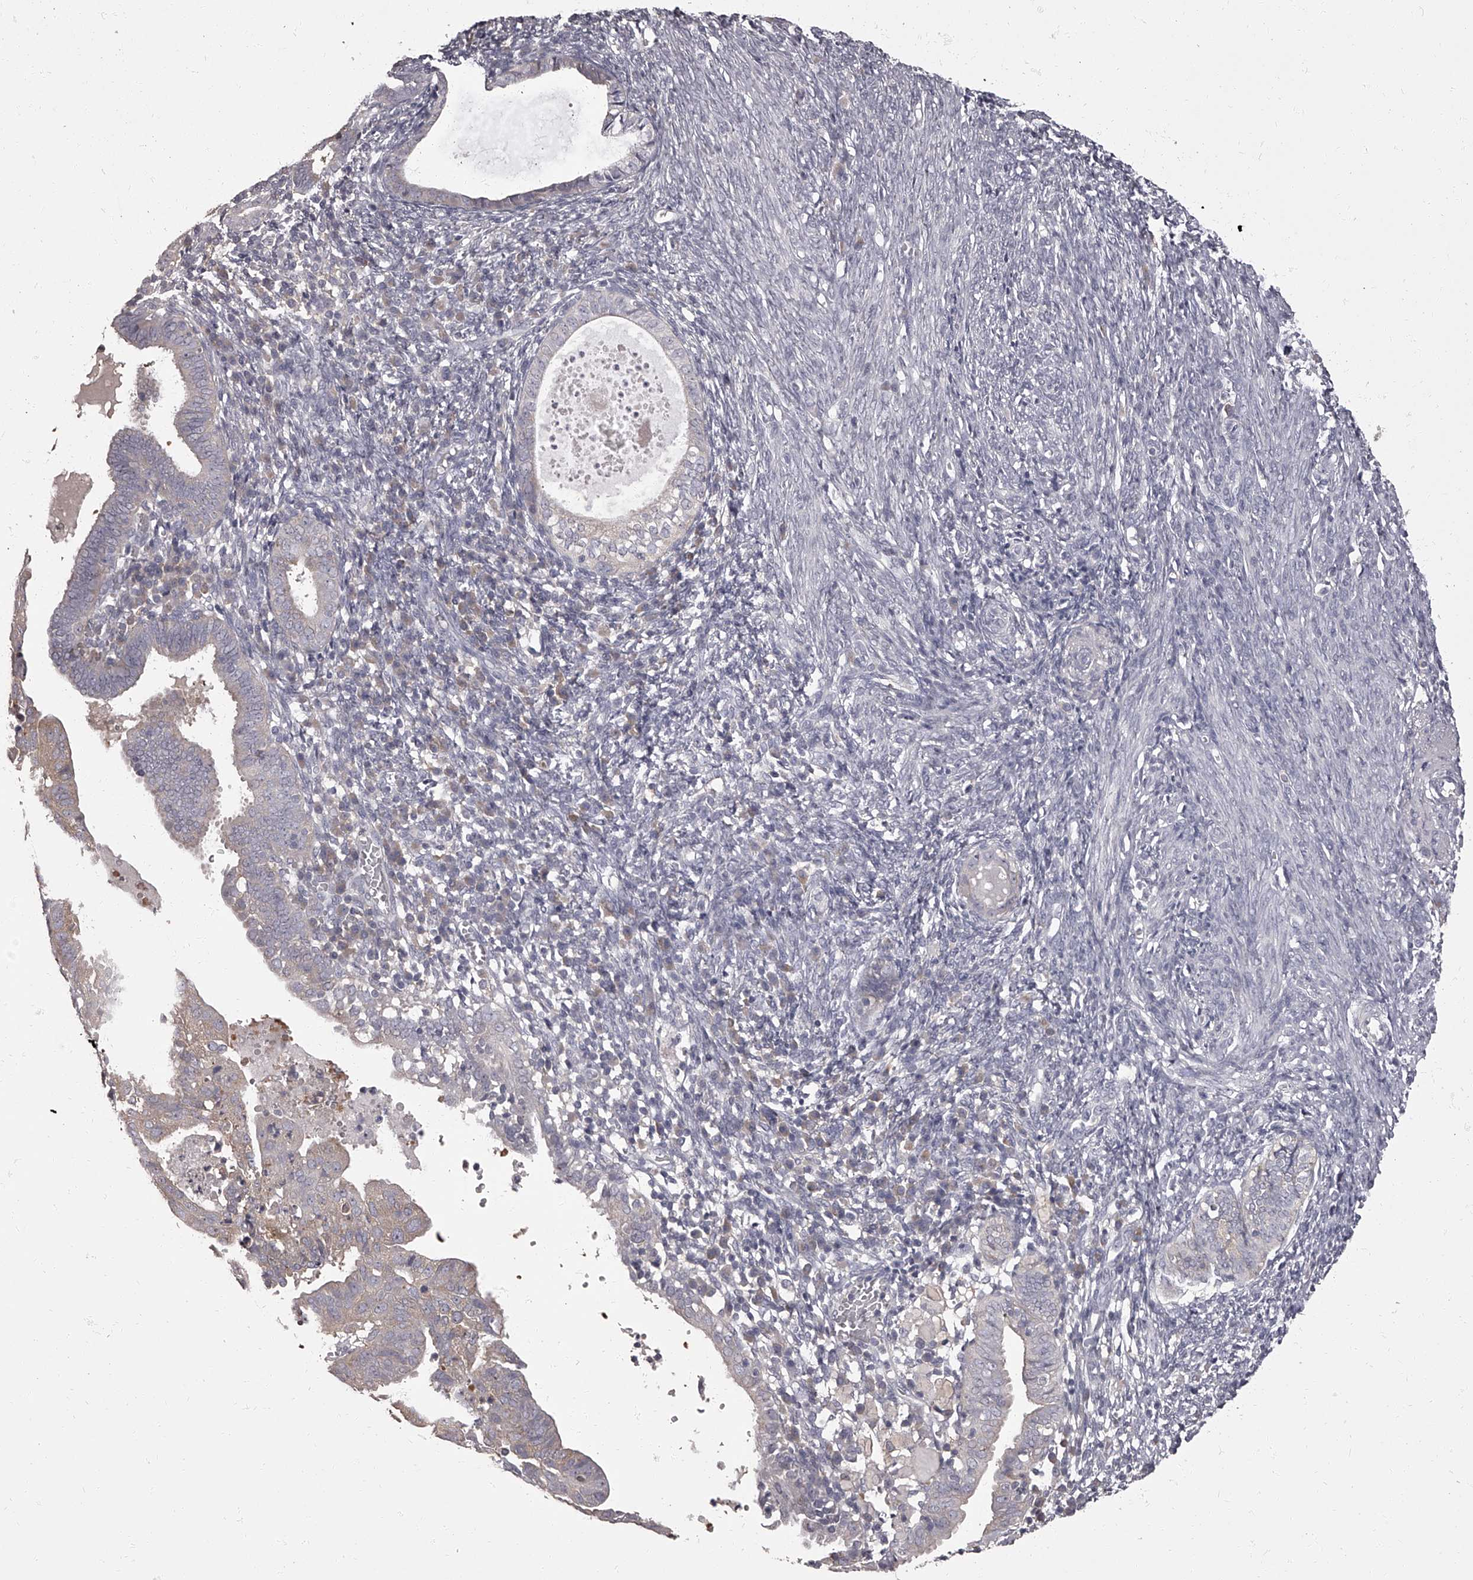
{"staining": {"intensity": "weak", "quantity": "25%-75%", "location": "cytoplasmic/membranous"}, "tissue": "endometrial cancer", "cell_type": "Tumor cells", "image_type": "cancer", "snomed": [{"axis": "morphology", "description": "Adenocarcinoma, NOS"}, {"axis": "topography", "description": "Uterus"}], "caption": "The photomicrograph shows staining of endometrial adenocarcinoma, revealing weak cytoplasmic/membranous protein staining (brown color) within tumor cells. (DAB = brown stain, brightfield microscopy at high magnification).", "gene": "APEH", "patient": {"sex": "female", "age": 77}}